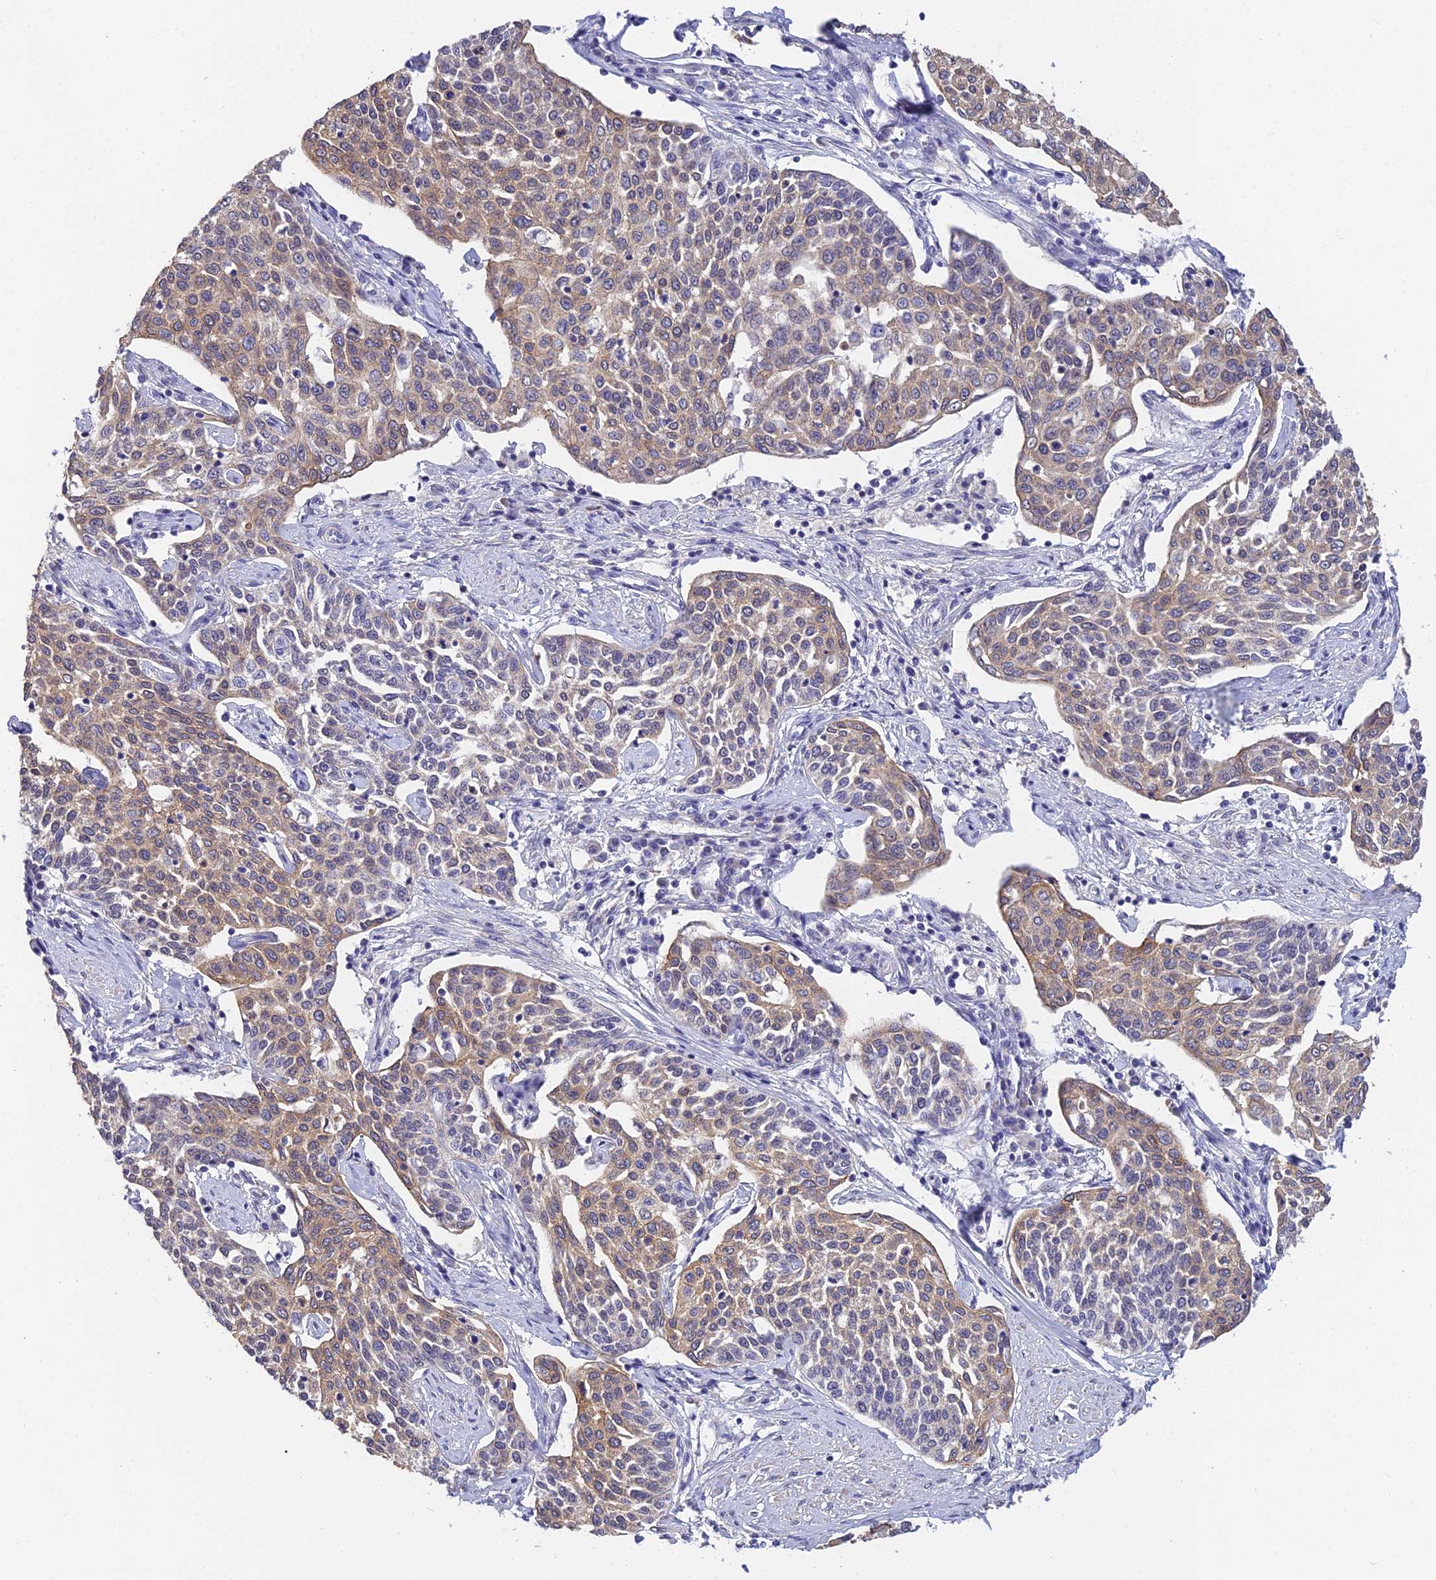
{"staining": {"intensity": "weak", "quantity": "25%-75%", "location": "cytoplasmic/membranous"}, "tissue": "cervical cancer", "cell_type": "Tumor cells", "image_type": "cancer", "snomed": [{"axis": "morphology", "description": "Squamous cell carcinoma, NOS"}, {"axis": "topography", "description": "Cervix"}], "caption": "About 25%-75% of tumor cells in cervical squamous cell carcinoma display weak cytoplasmic/membranous protein staining as visualized by brown immunohistochemical staining.", "gene": "HOXB1", "patient": {"sex": "female", "age": 34}}